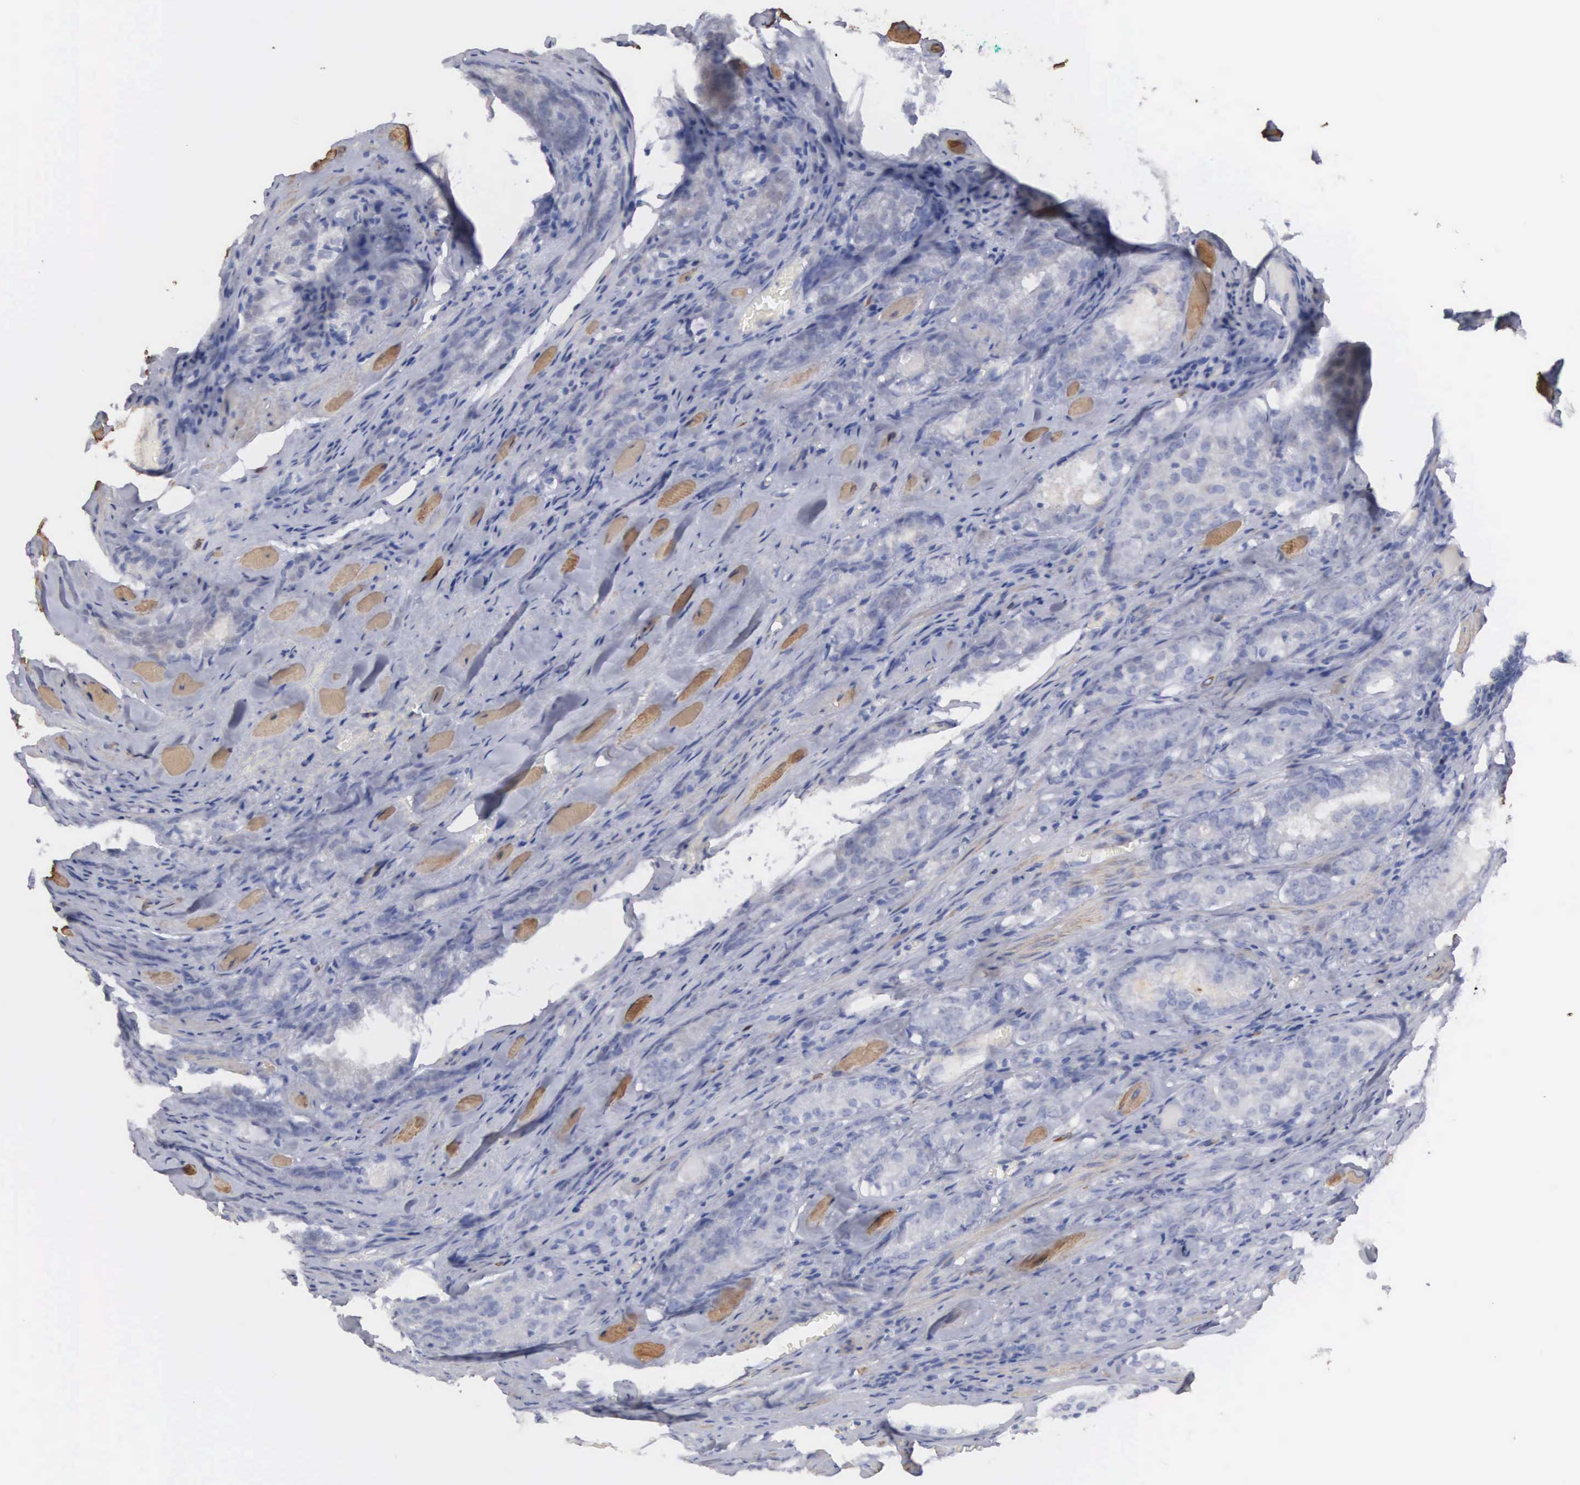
{"staining": {"intensity": "negative", "quantity": "none", "location": "none"}, "tissue": "prostate cancer", "cell_type": "Tumor cells", "image_type": "cancer", "snomed": [{"axis": "morphology", "description": "Adenocarcinoma, Medium grade"}, {"axis": "topography", "description": "Prostate"}], "caption": "Tumor cells are negative for brown protein staining in prostate cancer. The staining was performed using DAB (3,3'-diaminobenzidine) to visualize the protein expression in brown, while the nuclei were stained in blue with hematoxylin (Magnification: 20x).", "gene": "ELFN2", "patient": {"sex": "male", "age": 60}}